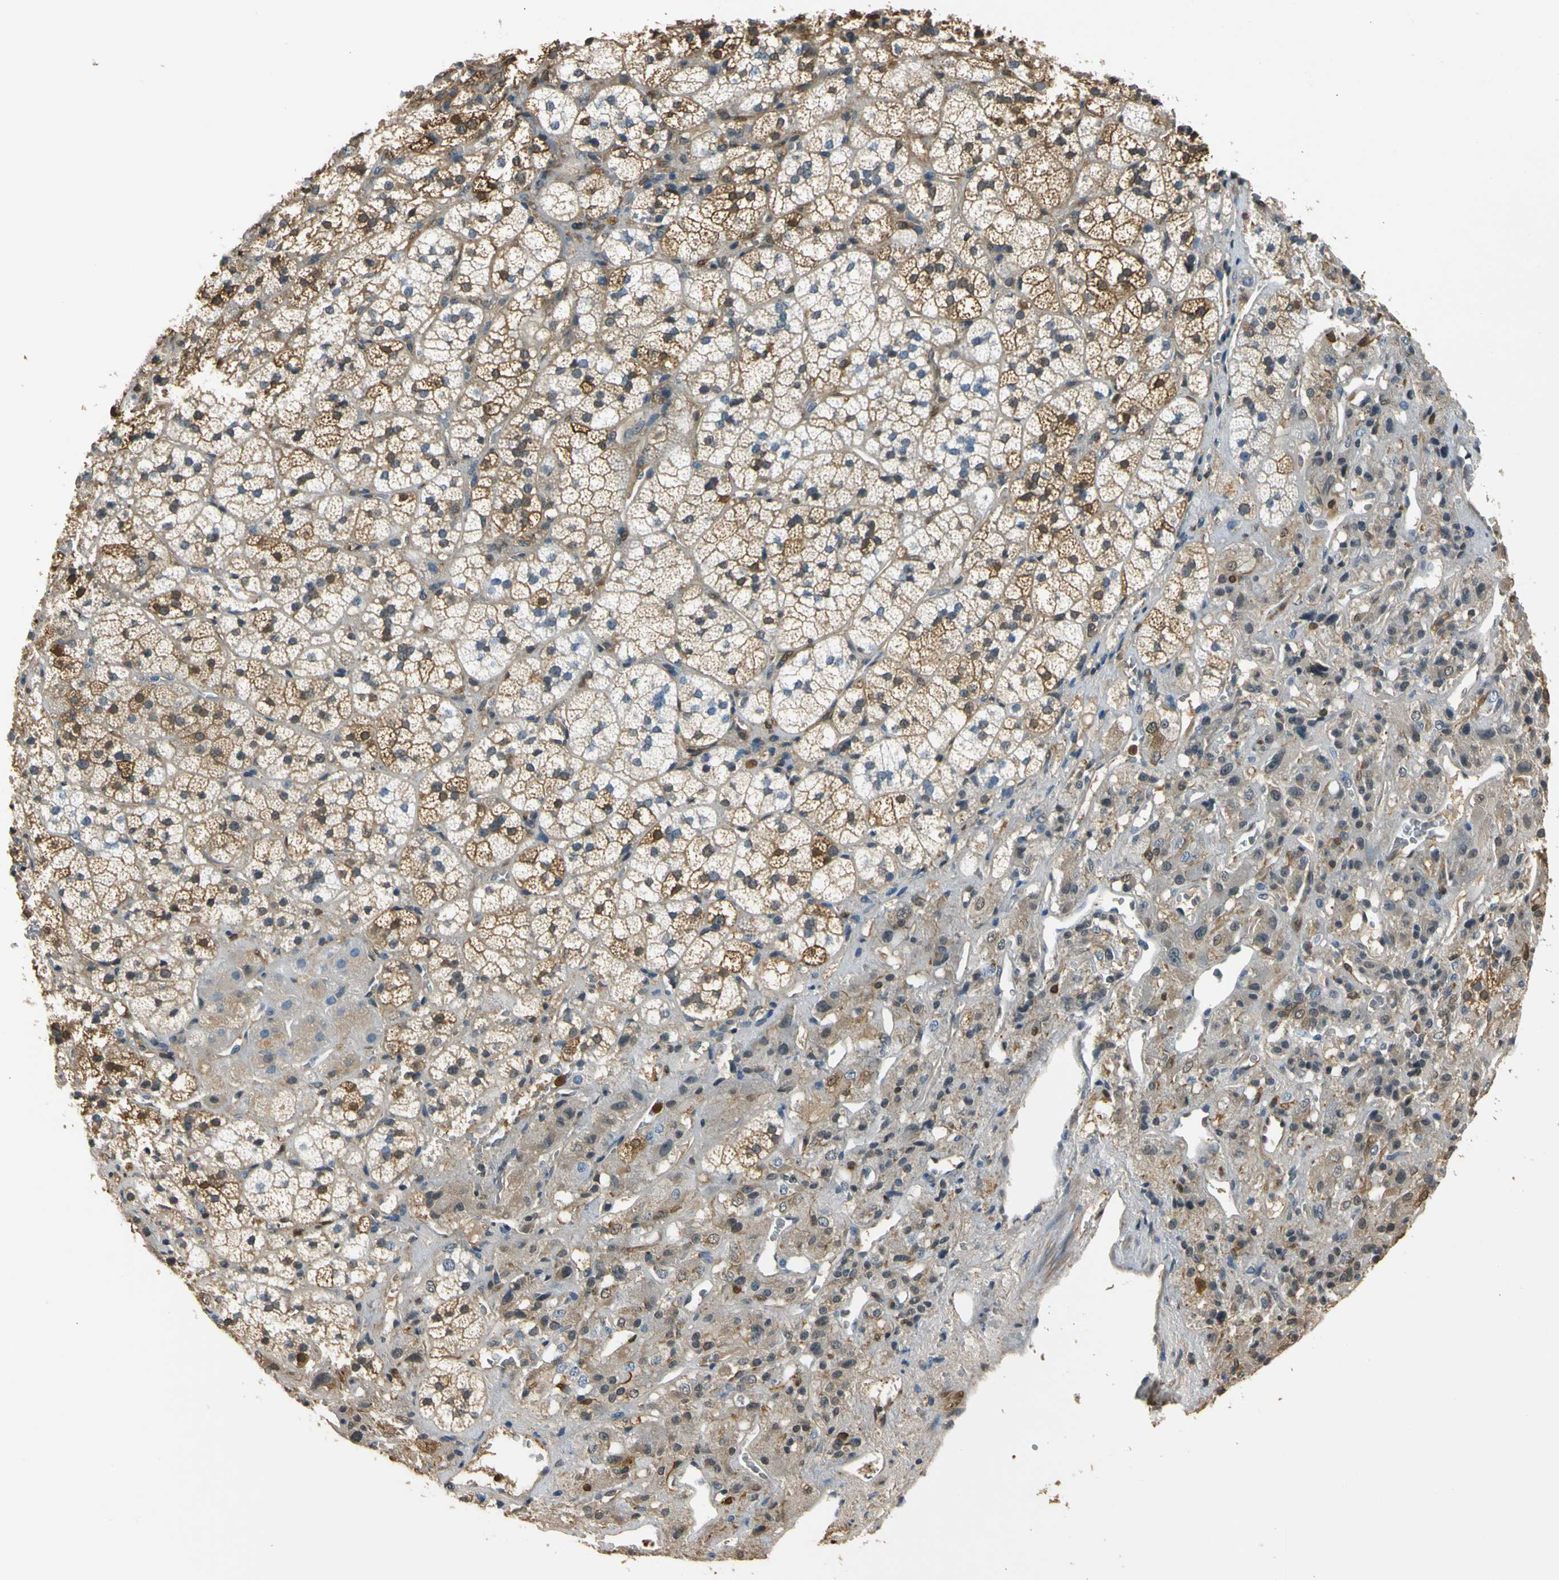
{"staining": {"intensity": "moderate", "quantity": "25%-75%", "location": "cytoplasmic/membranous,nuclear"}, "tissue": "adrenal gland", "cell_type": "Glandular cells", "image_type": "normal", "snomed": [{"axis": "morphology", "description": "Normal tissue, NOS"}, {"axis": "topography", "description": "Adrenal gland"}], "caption": "IHC of unremarkable adrenal gland shows medium levels of moderate cytoplasmic/membranous,nuclear expression in about 25%-75% of glandular cells.", "gene": "S100A6", "patient": {"sex": "female", "age": 44}}